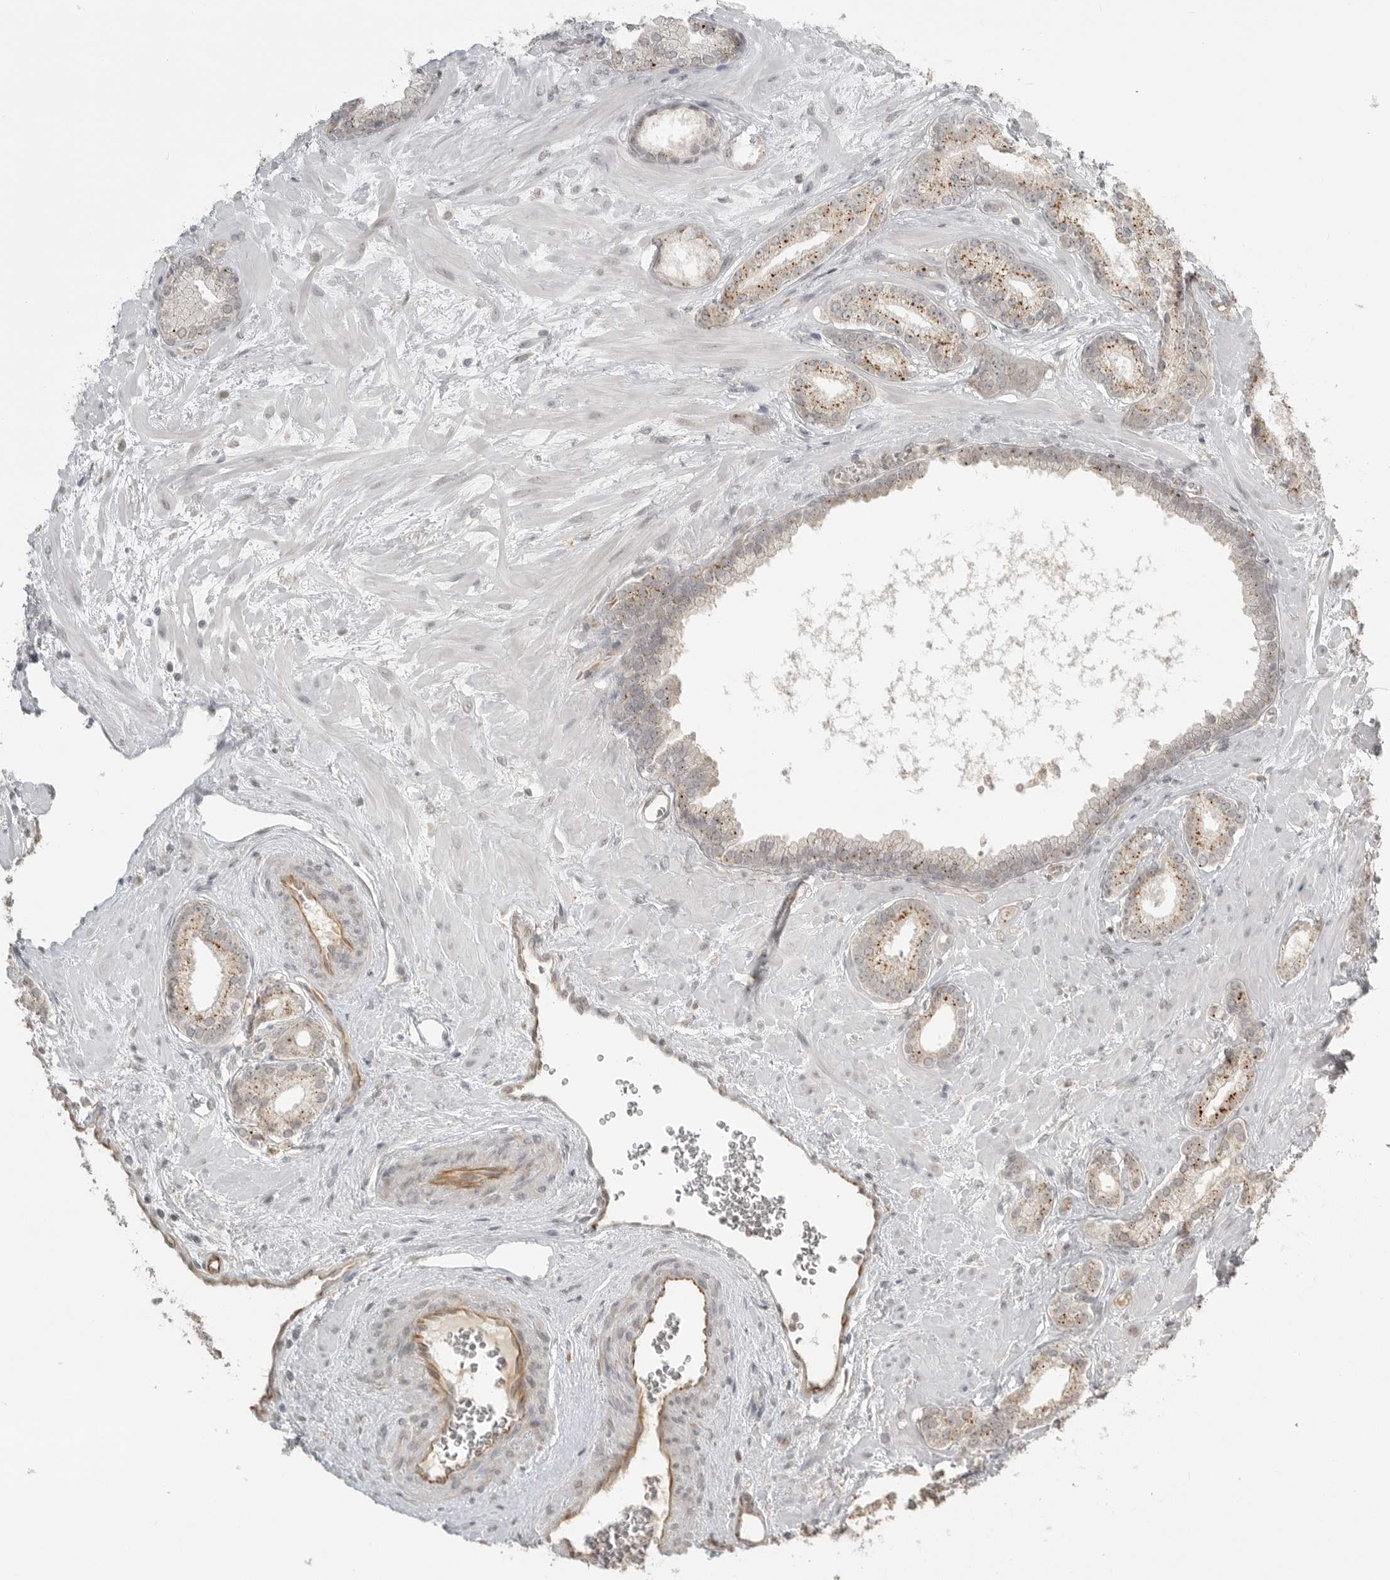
{"staining": {"intensity": "moderate", "quantity": ">75%", "location": "cytoplasmic/membranous"}, "tissue": "prostate cancer", "cell_type": "Tumor cells", "image_type": "cancer", "snomed": [{"axis": "morphology", "description": "Adenocarcinoma, Low grade"}, {"axis": "topography", "description": "Prostate"}], "caption": "Immunohistochemistry (DAB) staining of prostate adenocarcinoma (low-grade) reveals moderate cytoplasmic/membranous protein staining in about >75% of tumor cells.", "gene": "SMG8", "patient": {"sex": "male", "age": 70}}